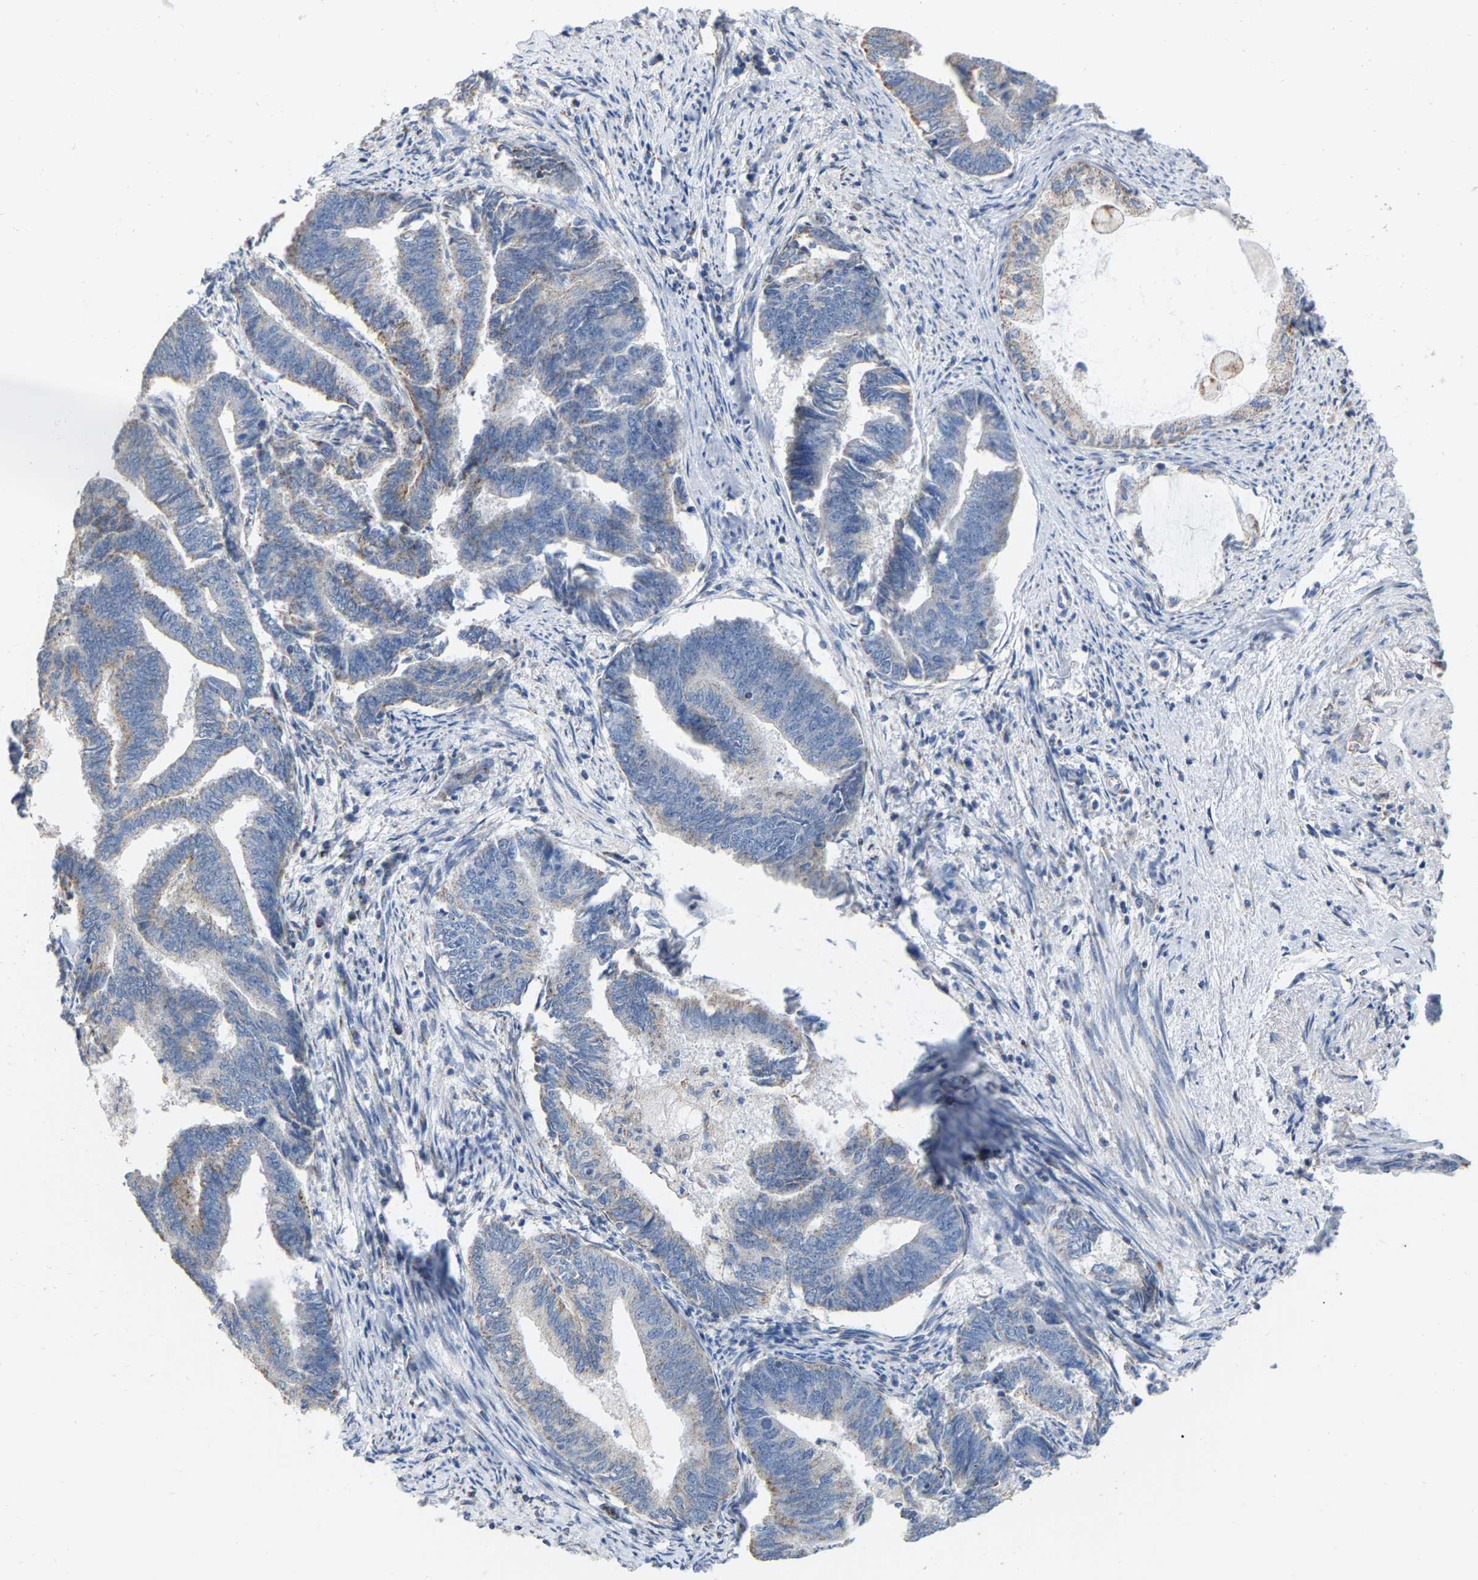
{"staining": {"intensity": "negative", "quantity": "none", "location": "none"}, "tissue": "endometrial cancer", "cell_type": "Tumor cells", "image_type": "cancer", "snomed": [{"axis": "morphology", "description": "Adenocarcinoma, NOS"}, {"axis": "topography", "description": "Endometrium"}], "caption": "Photomicrograph shows no significant protein positivity in tumor cells of endometrial cancer (adenocarcinoma).", "gene": "CBLB", "patient": {"sex": "female", "age": 86}}